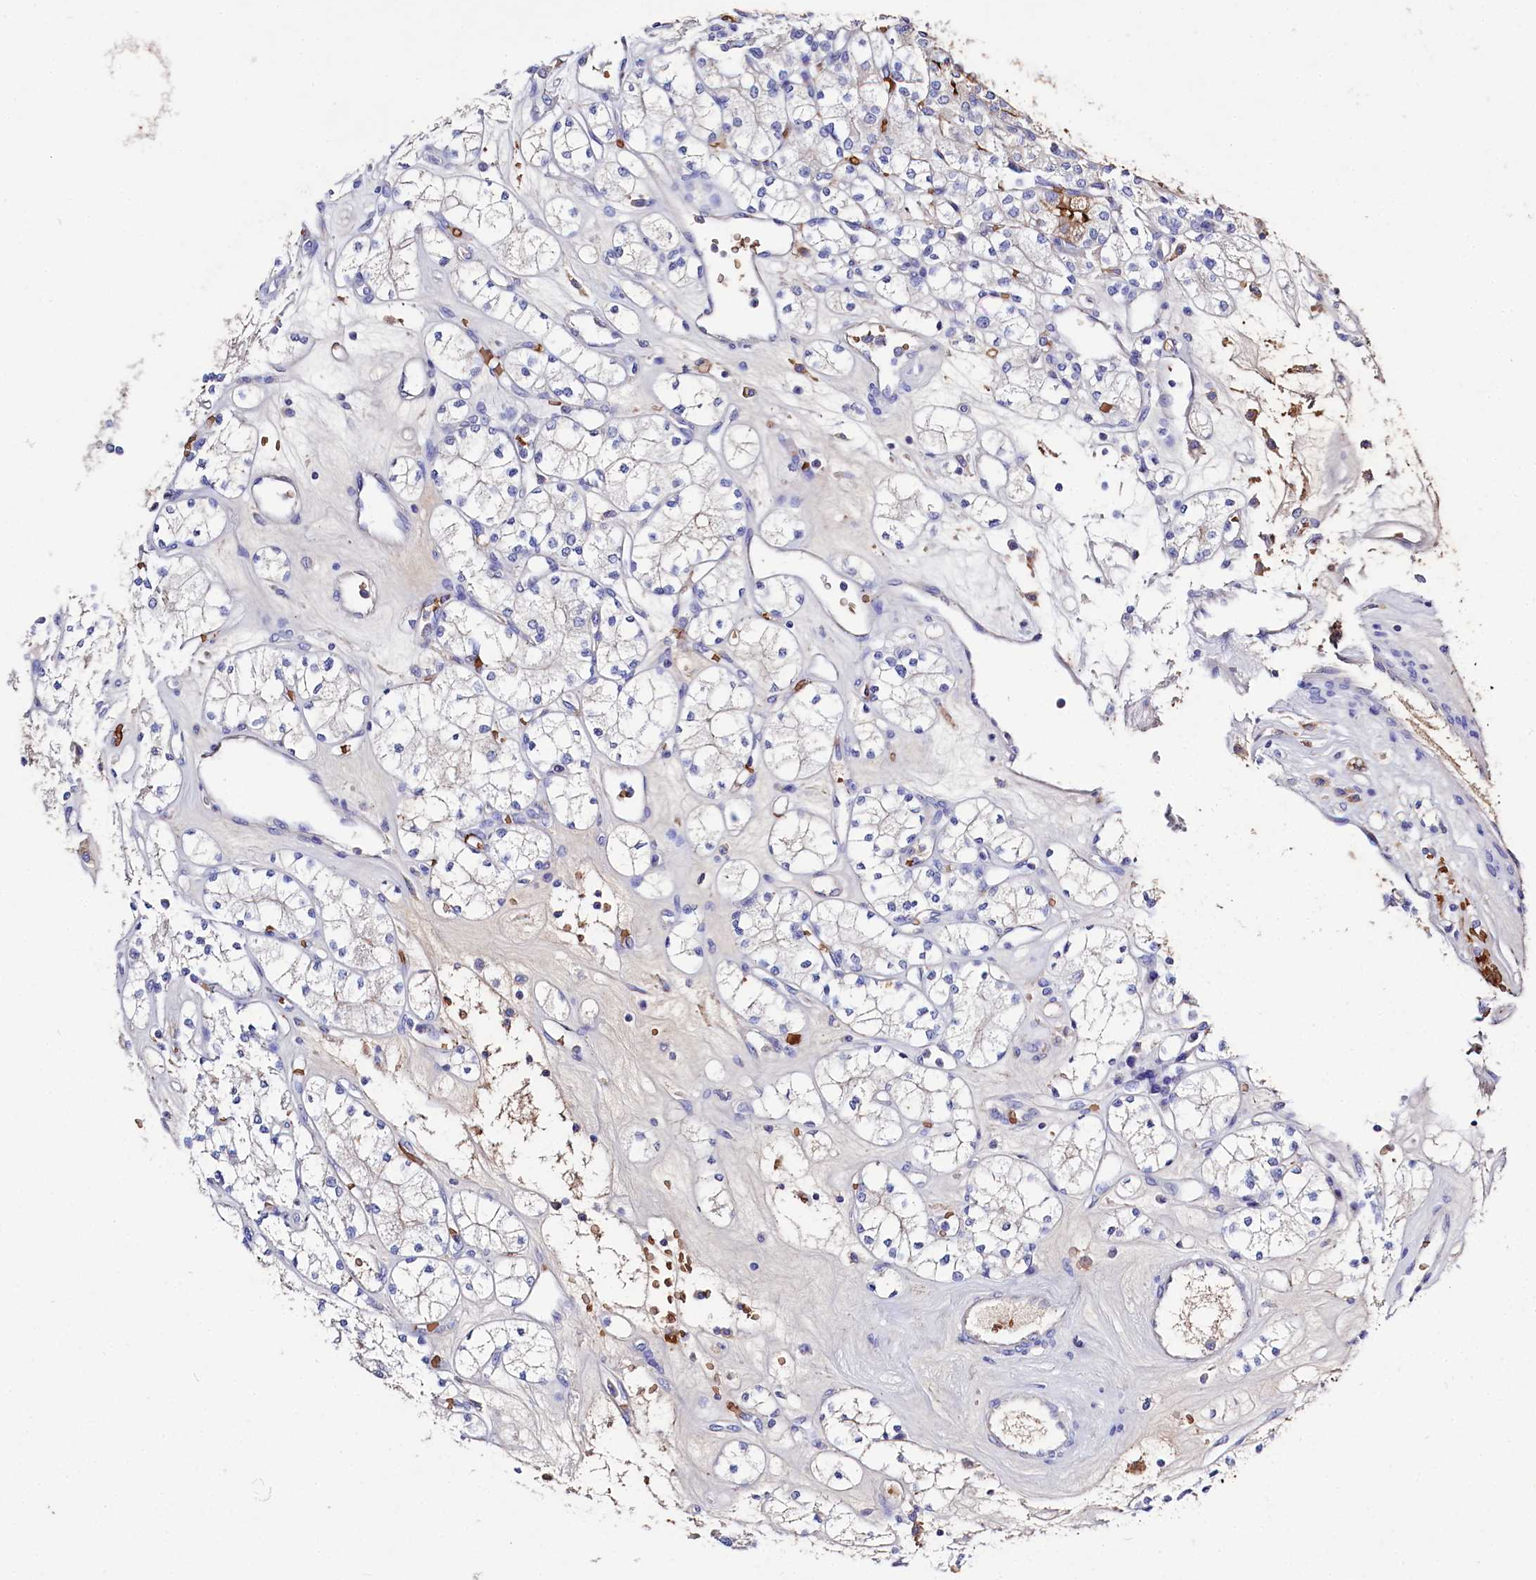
{"staining": {"intensity": "negative", "quantity": "none", "location": "none"}, "tissue": "renal cancer", "cell_type": "Tumor cells", "image_type": "cancer", "snomed": [{"axis": "morphology", "description": "Adenocarcinoma, NOS"}, {"axis": "topography", "description": "Kidney"}], "caption": "Protein analysis of renal cancer (adenocarcinoma) displays no significant positivity in tumor cells.", "gene": "RPUSD3", "patient": {"sex": "male", "age": 77}}